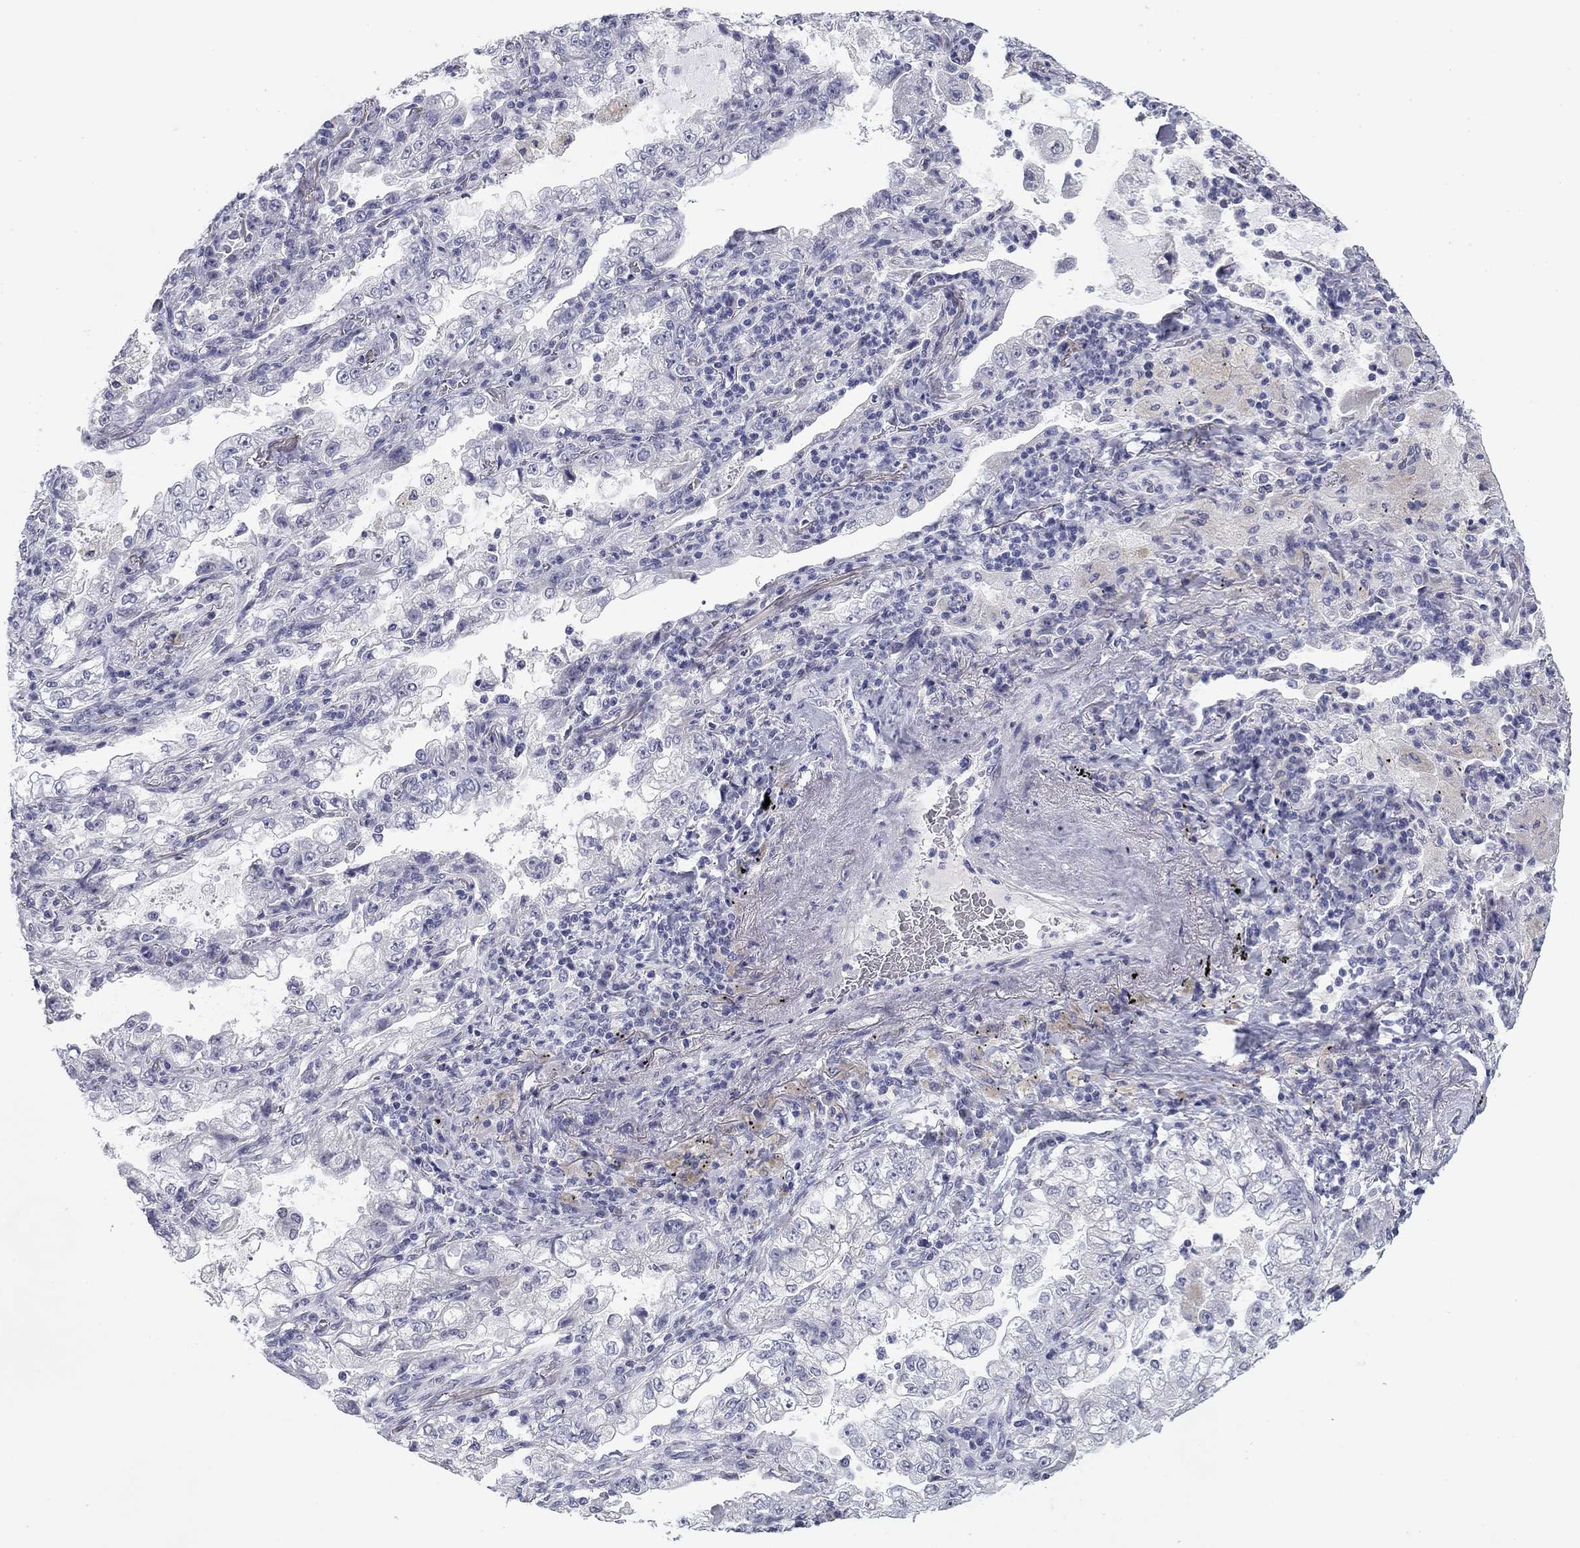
{"staining": {"intensity": "negative", "quantity": "none", "location": "none"}, "tissue": "lung cancer", "cell_type": "Tumor cells", "image_type": "cancer", "snomed": [{"axis": "morphology", "description": "Adenocarcinoma, NOS"}, {"axis": "topography", "description": "Lung"}], "caption": "An image of human lung cancer (adenocarcinoma) is negative for staining in tumor cells.", "gene": "PRPH", "patient": {"sex": "female", "age": 73}}